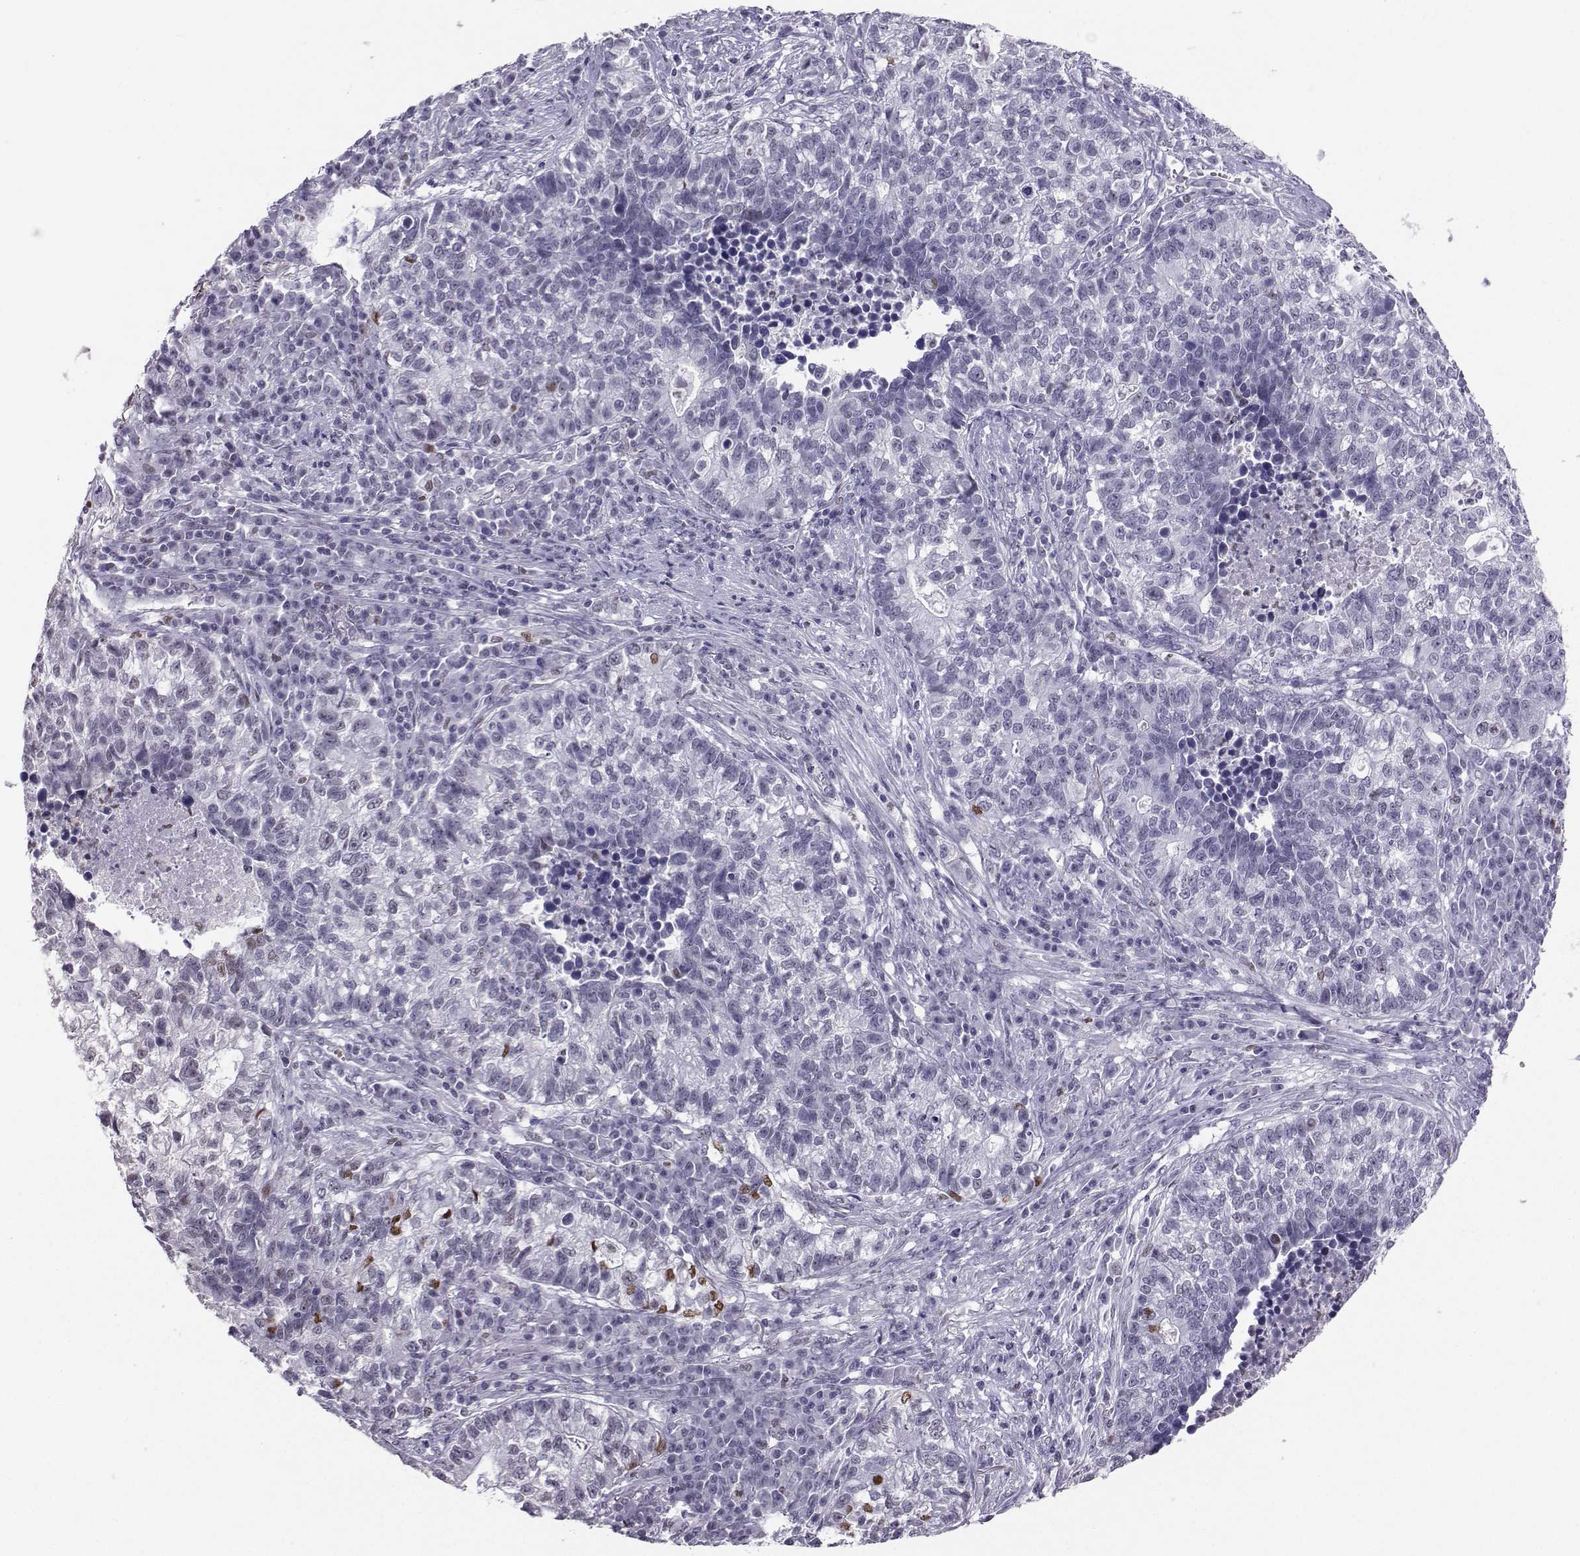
{"staining": {"intensity": "moderate", "quantity": "<25%", "location": "nuclear"}, "tissue": "lung cancer", "cell_type": "Tumor cells", "image_type": "cancer", "snomed": [{"axis": "morphology", "description": "Adenocarcinoma, NOS"}, {"axis": "topography", "description": "Lung"}], "caption": "Immunohistochemical staining of lung cancer (adenocarcinoma) exhibits moderate nuclear protein staining in about <25% of tumor cells.", "gene": "TEDC2", "patient": {"sex": "male", "age": 57}}